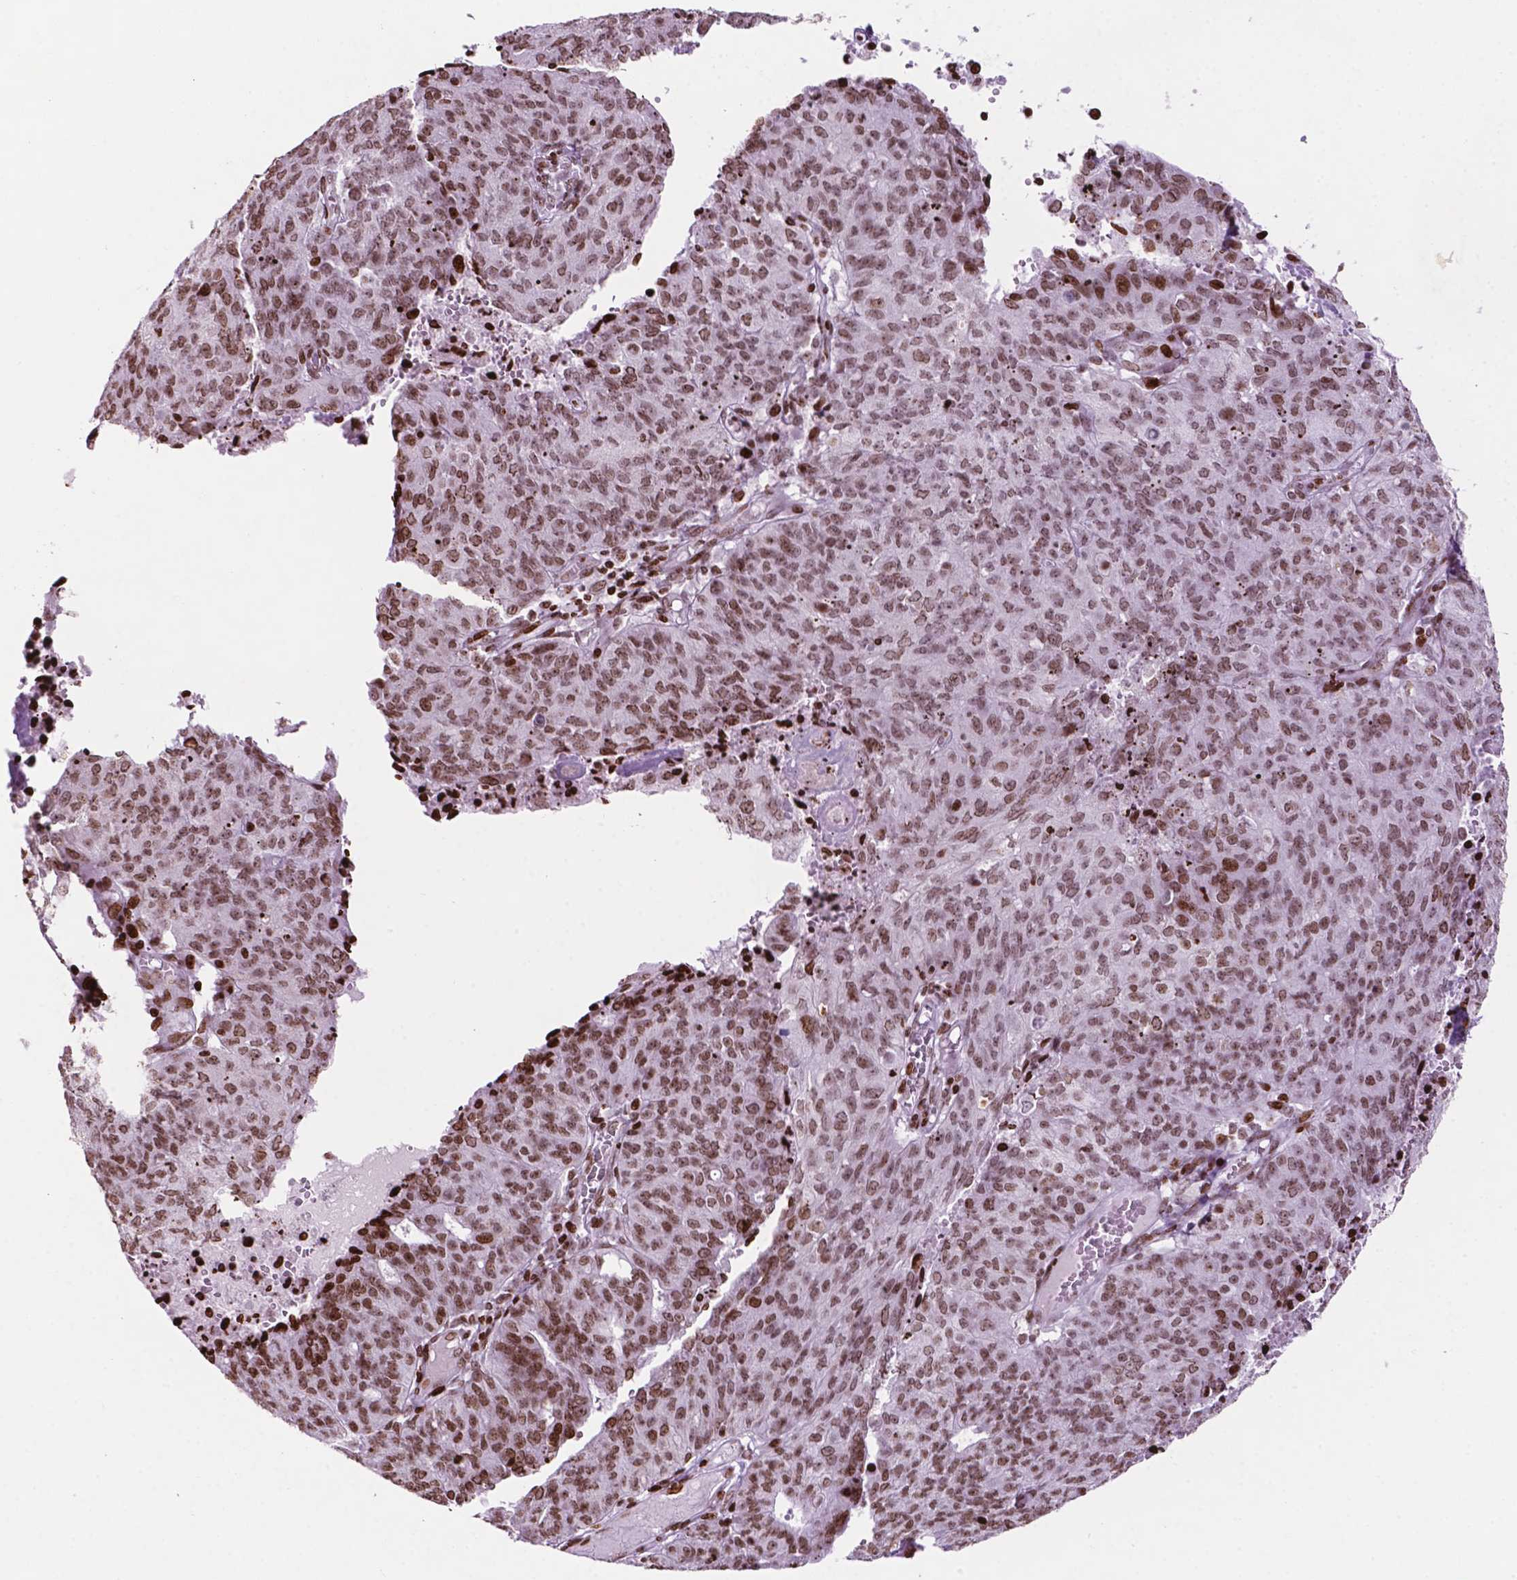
{"staining": {"intensity": "moderate", "quantity": ">75%", "location": "nuclear"}, "tissue": "endometrial cancer", "cell_type": "Tumor cells", "image_type": "cancer", "snomed": [{"axis": "morphology", "description": "Adenocarcinoma, NOS"}, {"axis": "topography", "description": "Endometrium"}], "caption": "Tumor cells display medium levels of moderate nuclear positivity in about >75% of cells in endometrial cancer.", "gene": "TMEM250", "patient": {"sex": "female", "age": 82}}